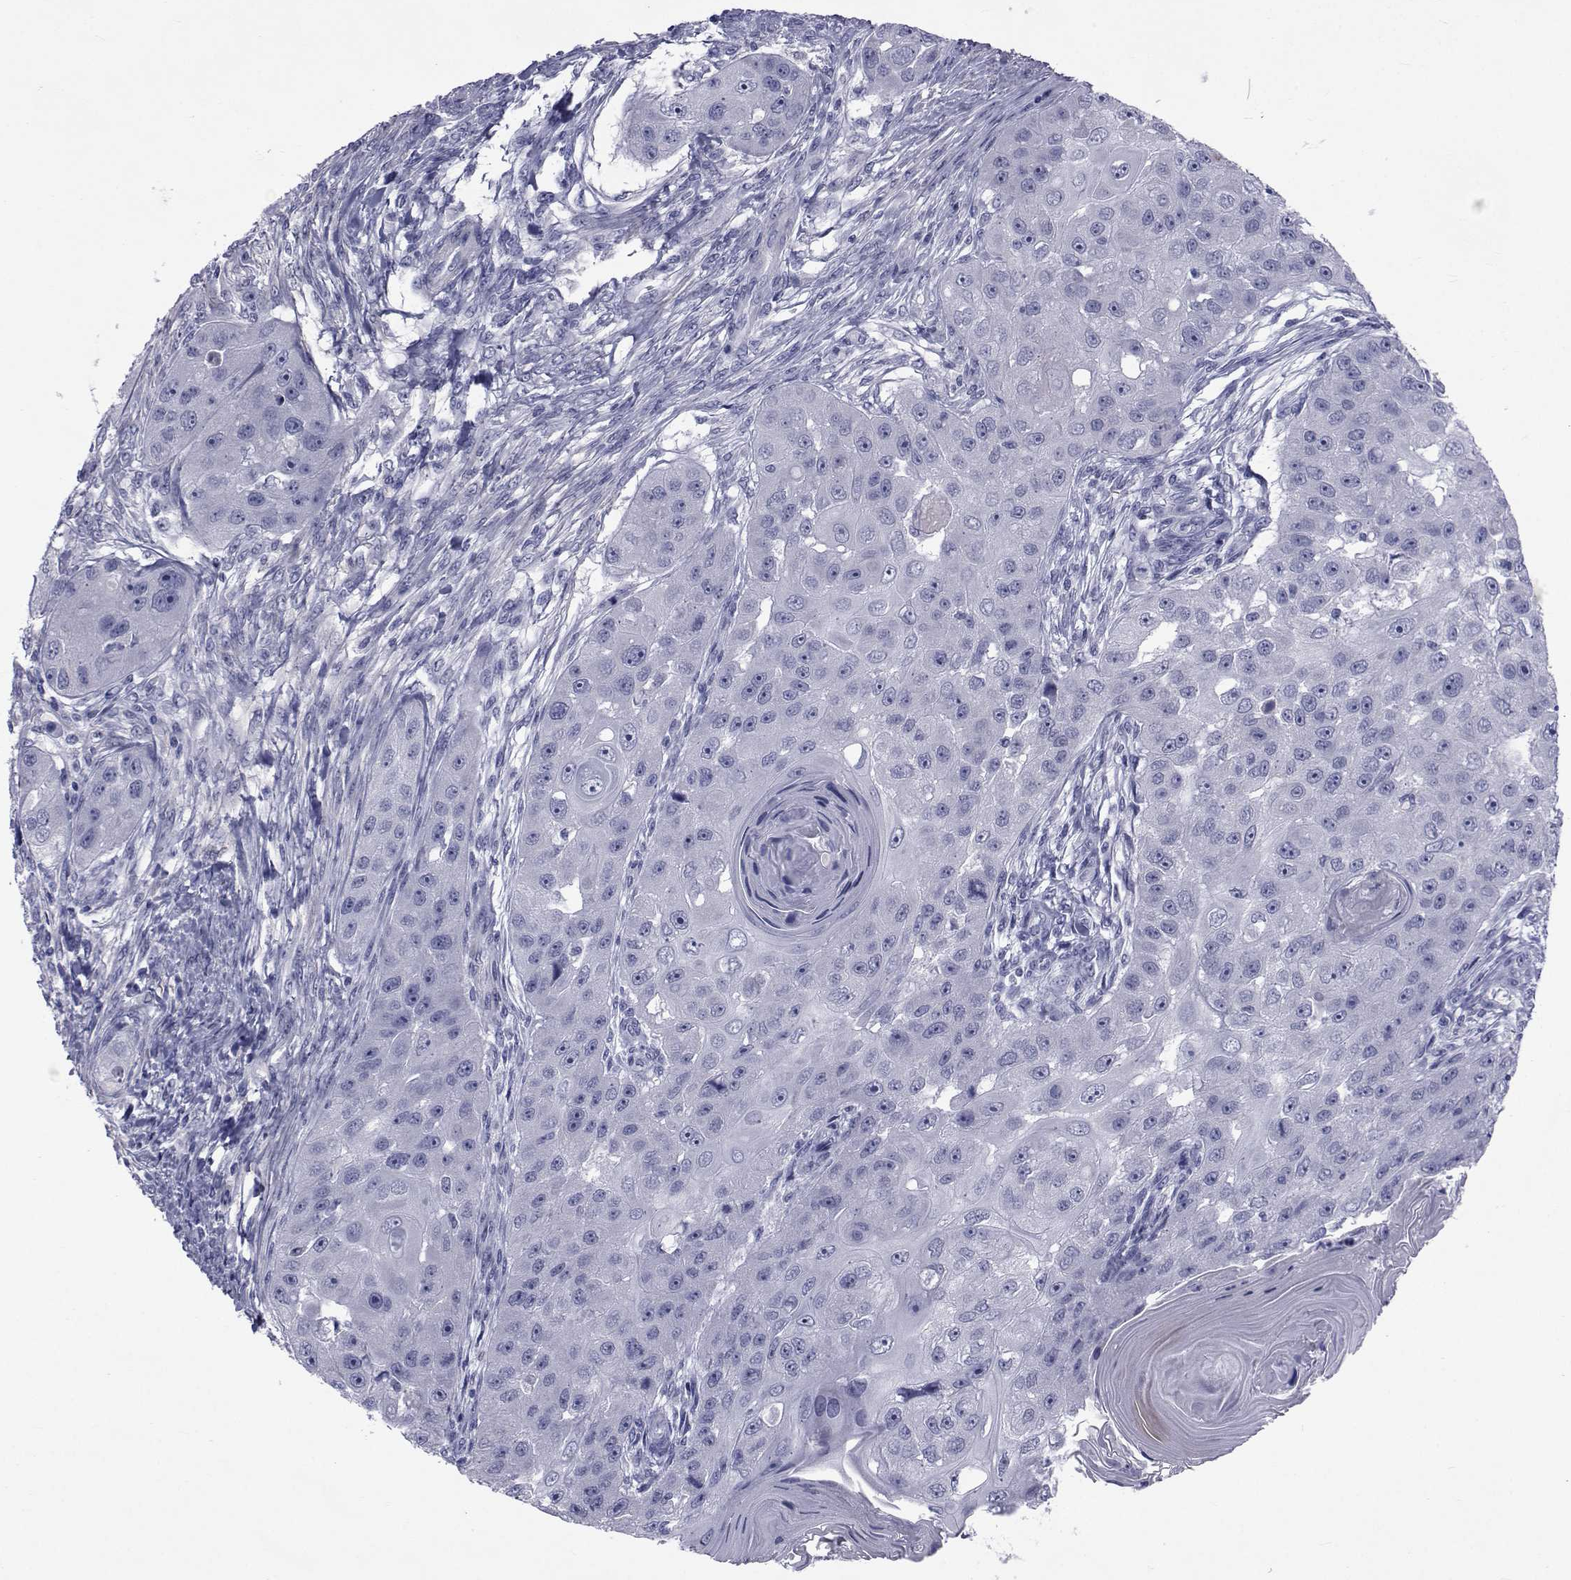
{"staining": {"intensity": "negative", "quantity": "none", "location": "none"}, "tissue": "head and neck cancer", "cell_type": "Tumor cells", "image_type": "cancer", "snomed": [{"axis": "morphology", "description": "Squamous cell carcinoma, NOS"}, {"axis": "topography", "description": "Head-Neck"}], "caption": "IHC image of human head and neck cancer stained for a protein (brown), which exhibits no staining in tumor cells.", "gene": "GKAP1", "patient": {"sex": "male", "age": 51}}